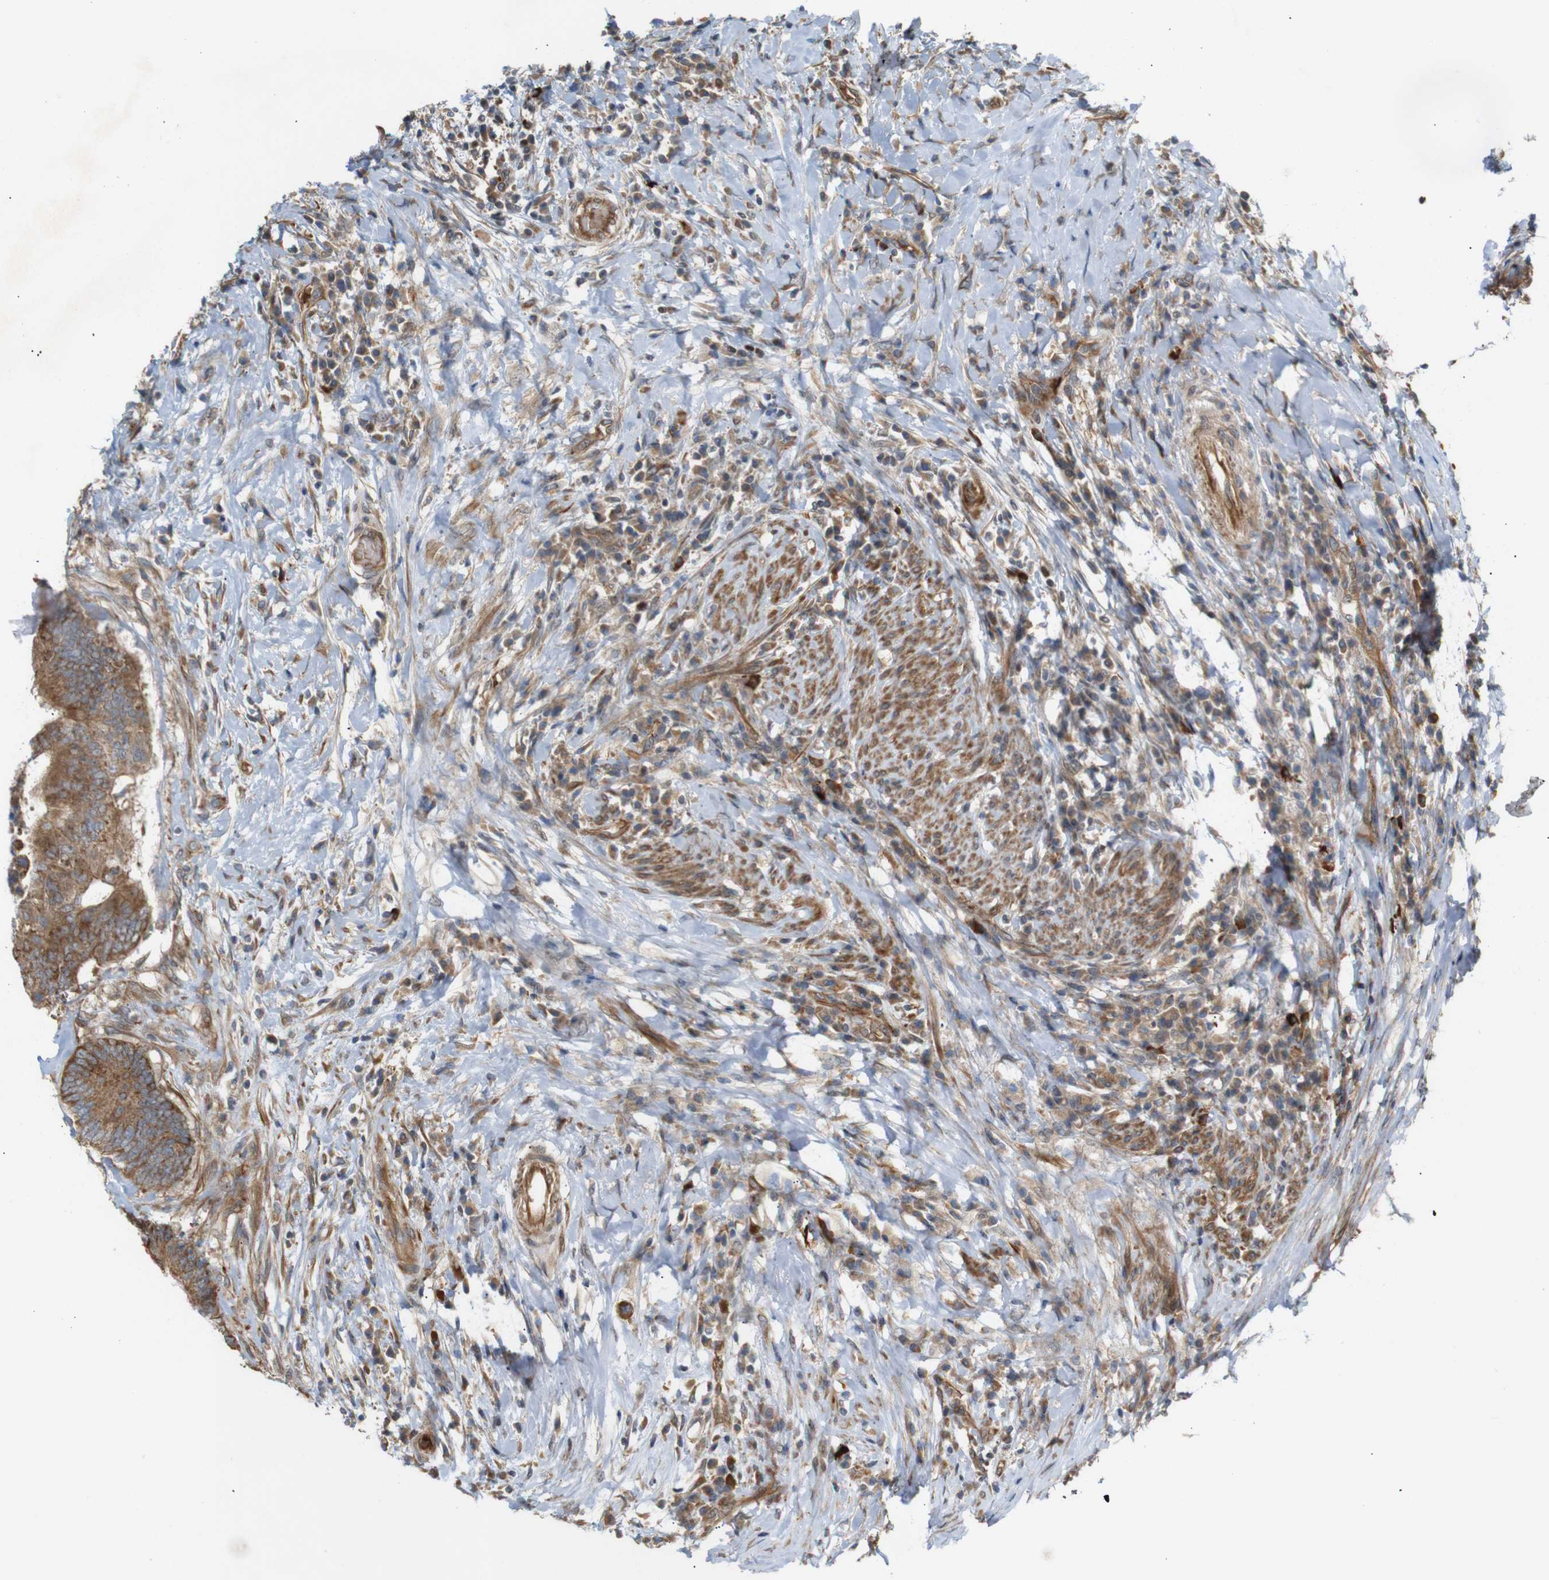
{"staining": {"intensity": "moderate", "quantity": ">75%", "location": "cytoplasmic/membranous"}, "tissue": "colorectal cancer", "cell_type": "Tumor cells", "image_type": "cancer", "snomed": [{"axis": "morphology", "description": "Adenocarcinoma, NOS"}, {"axis": "topography", "description": "Rectum"}], "caption": "Protein analysis of colorectal cancer tissue reveals moderate cytoplasmic/membranous expression in about >75% of tumor cells.", "gene": "RPTOR", "patient": {"sex": "male", "age": 72}}